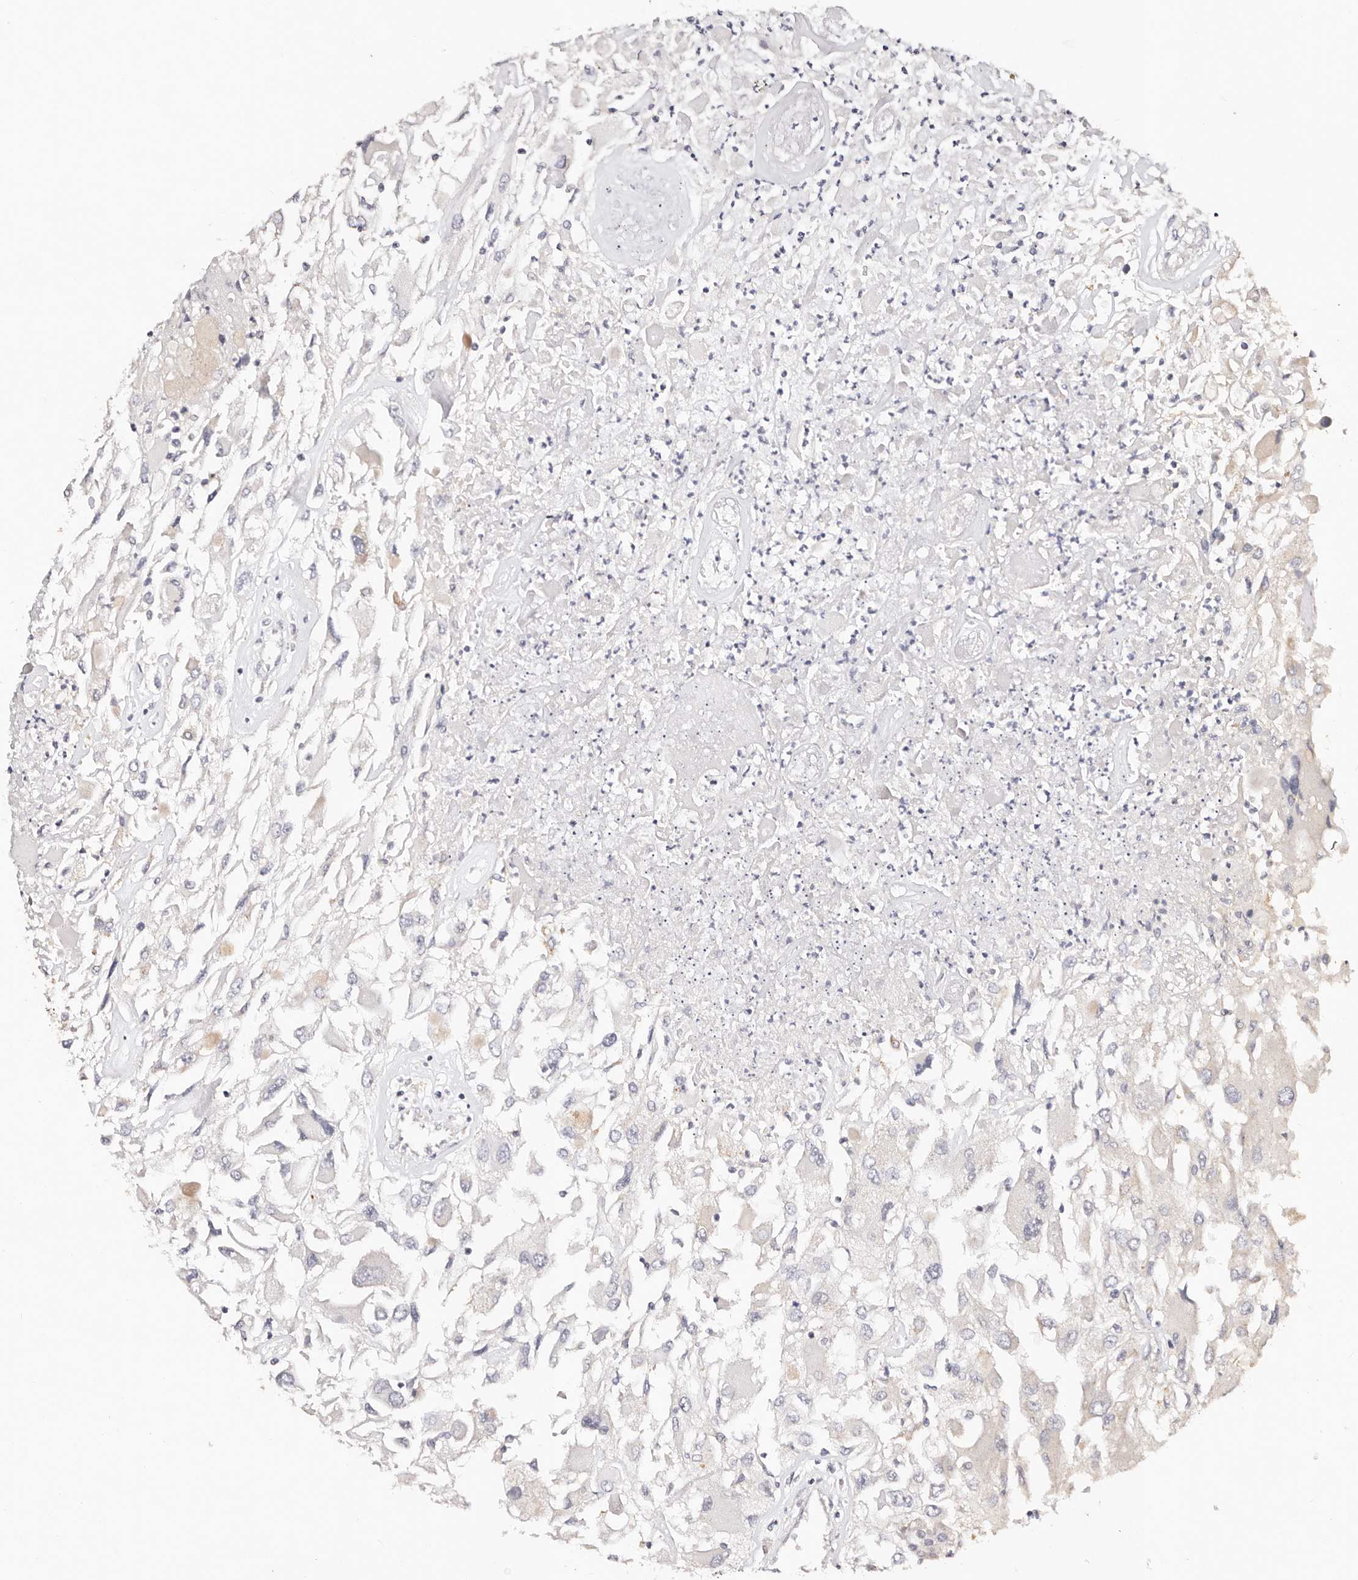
{"staining": {"intensity": "negative", "quantity": "none", "location": "none"}, "tissue": "renal cancer", "cell_type": "Tumor cells", "image_type": "cancer", "snomed": [{"axis": "morphology", "description": "Adenocarcinoma, NOS"}, {"axis": "topography", "description": "Kidney"}], "caption": "A photomicrograph of adenocarcinoma (renal) stained for a protein reveals no brown staining in tumor cells.", "gene": "VIPAS39", "patient": {"sex": "female", "age": 52}}